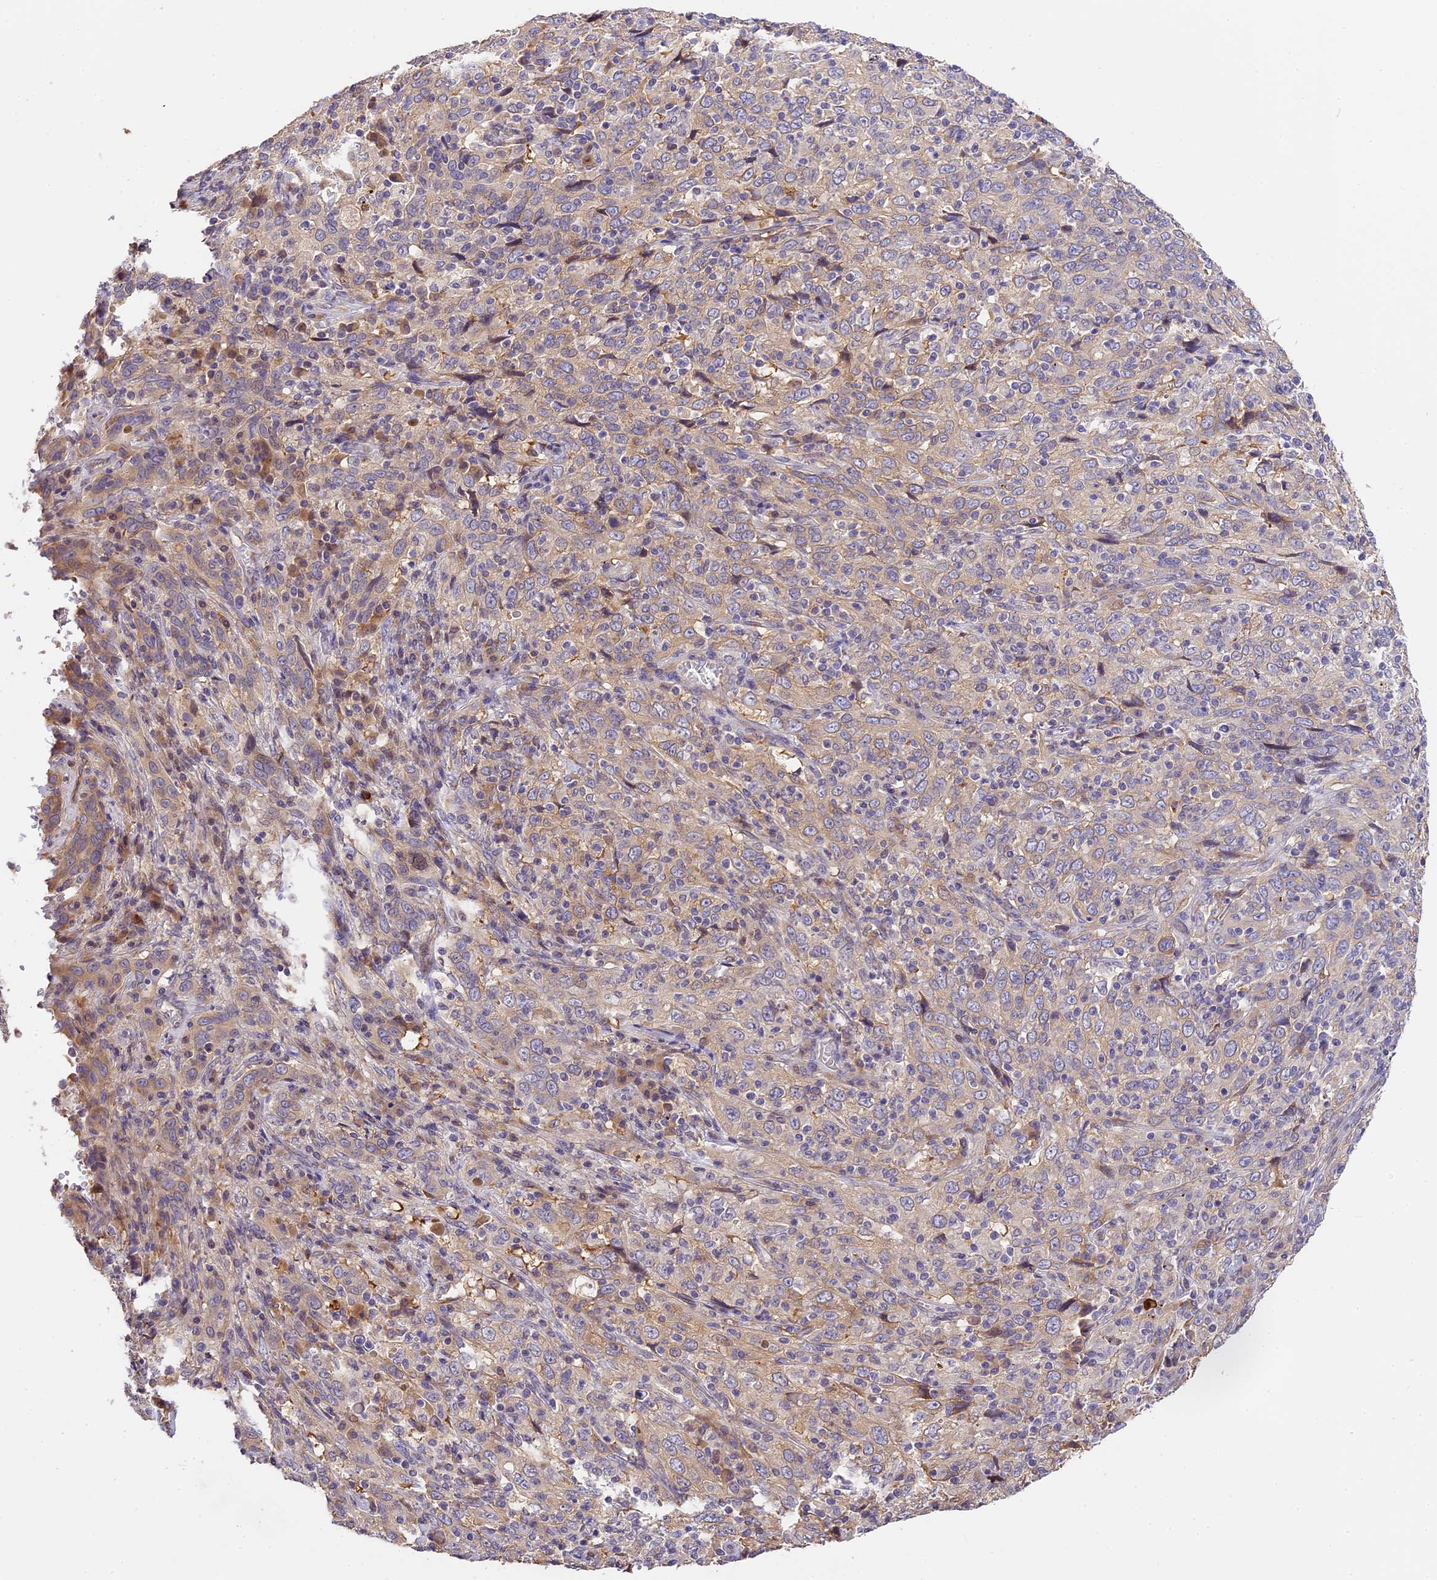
{"staining": {"intensity": "weak", "quantity": "<25%", "location": "cytoplasmic/membranous"}, "tissue": "cervical cancer", "cell_type": "Tumor cells", "image_type": "cancer", "snomed": [{"axis": "morphology", "description": "Squamous cell carcinoma, NOS"}, {"axis": "topography", "description": "Cervix"}], "caption": "There is no significant expression in tumor cells of cervical squamous cell carcinoma. (Stains: DAB IHC with hematoxylin counter stain, Microscopy: brightfield microscopy at high magnification).", "gene": "BSCL2", "patient": {"sex": "female", "age": 46}}